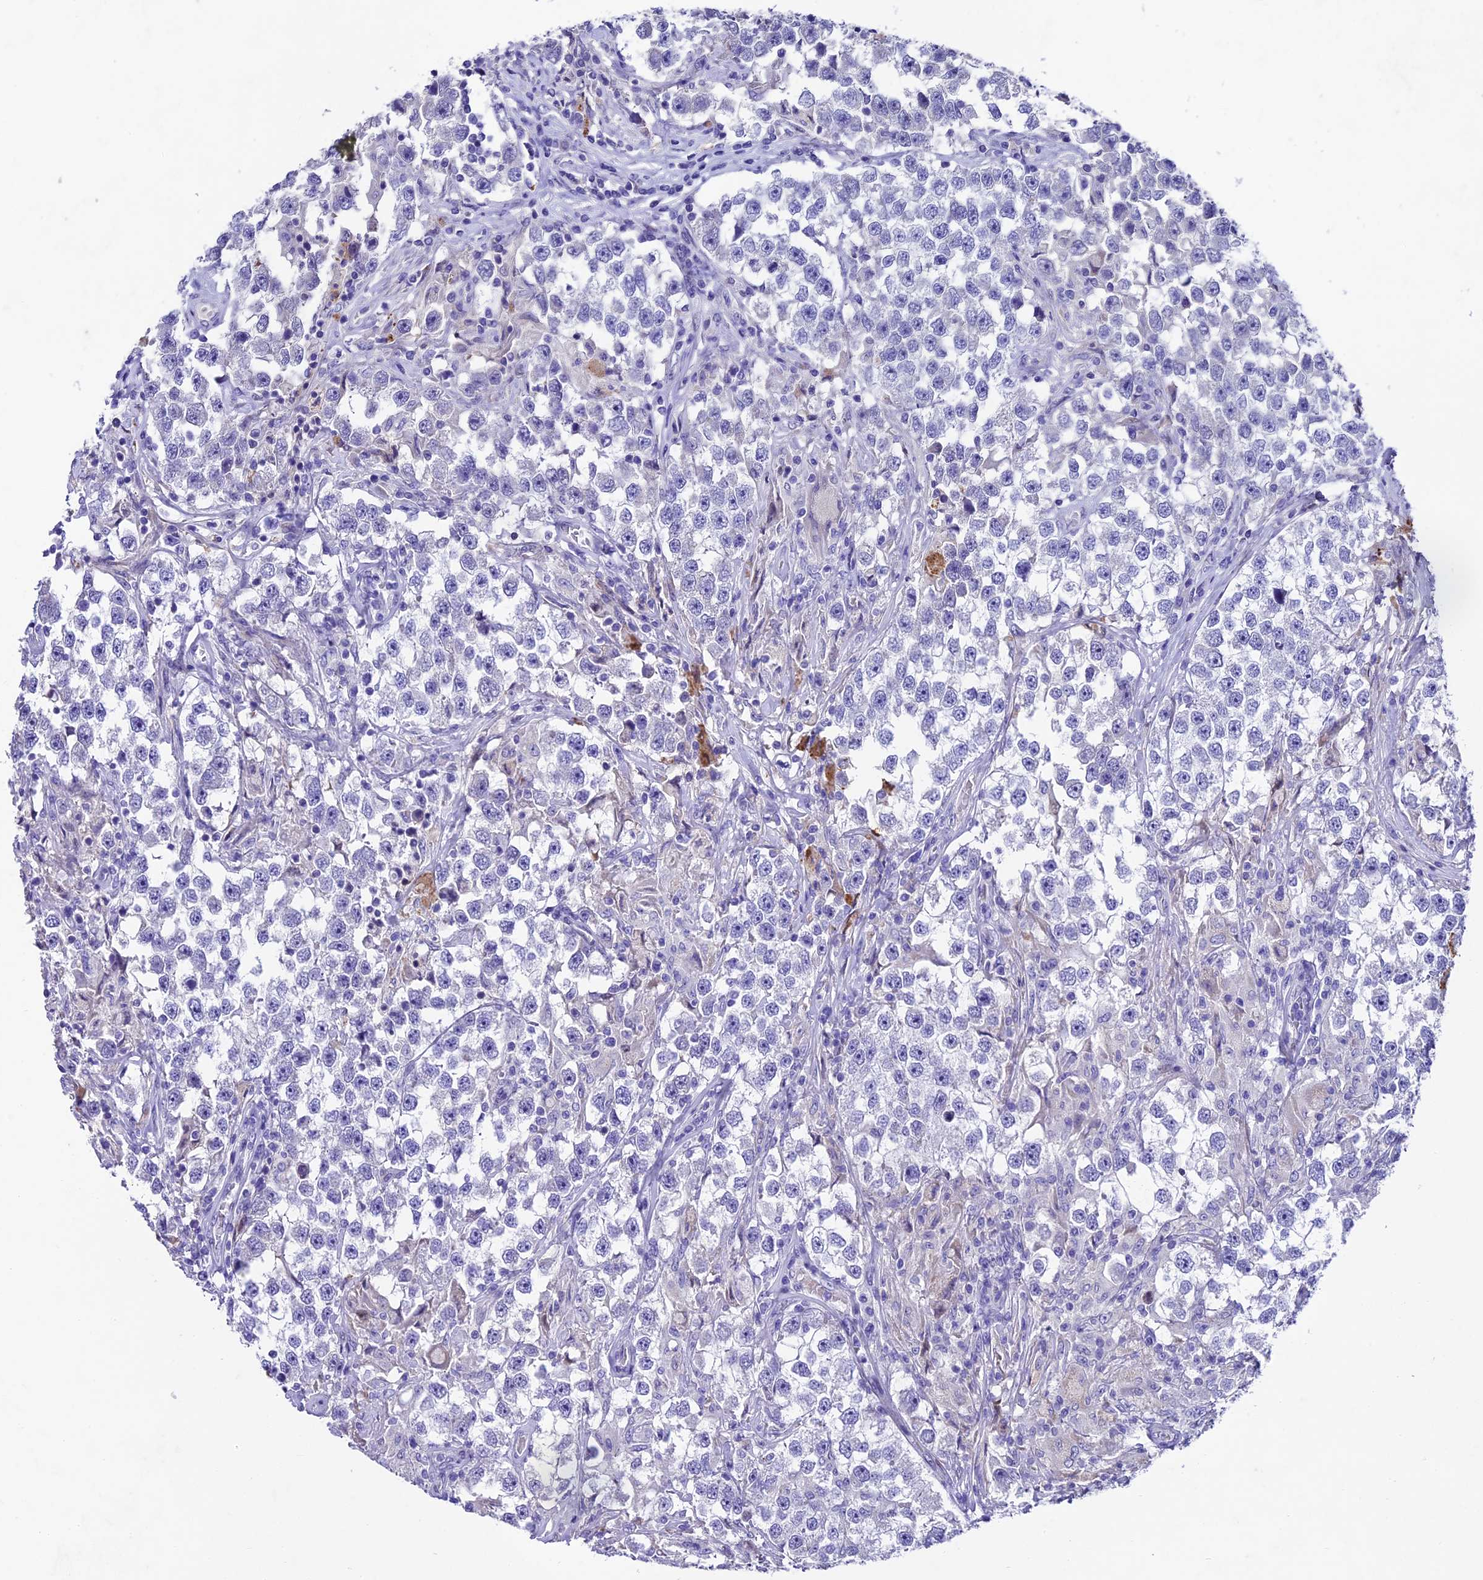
{"staining": {"intensity": "negative", "quantity": "none", "location": "none"}, "tissue": "testis cancer", "cell_type": "Tumor cells", "image_type": "cancer", "snomed": [{"axis": "morphology", "description": "Seminoma, NOS"}, {"axis": "topography", "description": "Testis"}], "caption": "DAB (3,3'-diaminobenzidine) immunohistochemical staining of human testis cancer (seminoma) reveals no significant staining in tumor cells.", "gene": "IFT140", "patient": {"sex": "male", "age": 46}}